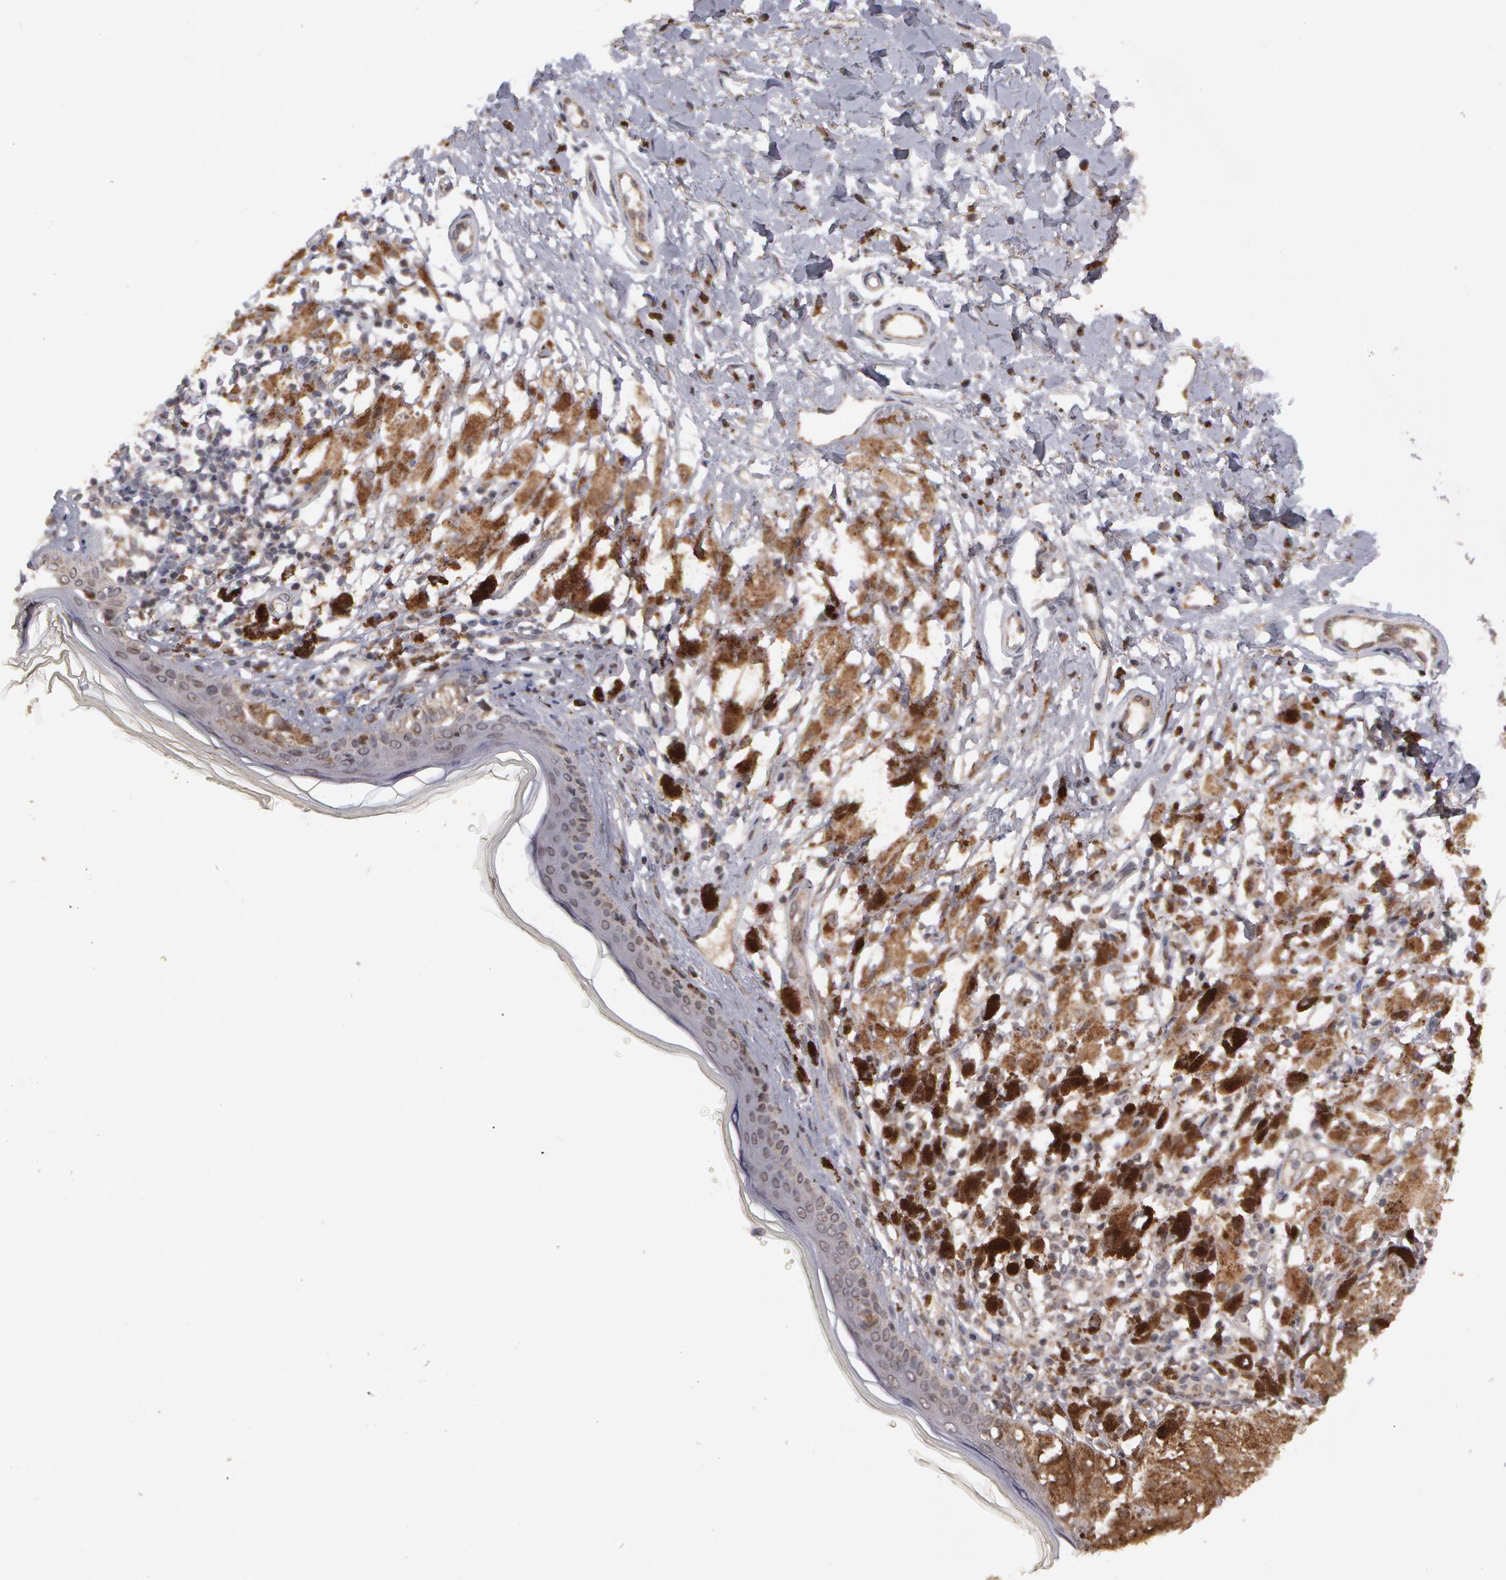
{"staining": {"intensity": "negative", "quantity": "none", "location": "none"}, "tissue": "melanoma", "cell_type": "Tumor cells", "image_type": "cancer", "snomed": [{"axis": "morphology", "description": "Malignant melanoma, NOS"}, {"axis": "topography", "description": "Skin"}], "caption": "Image shows no significant protein expression in tumor cells of malignant melanoma. (DAB (3,3'-diaminobenzidine) immunohistochemistry (IHC) with hematoxylin counter stain).", "gene": "STX5", "patient": {"sex": "male", "age": 88}}